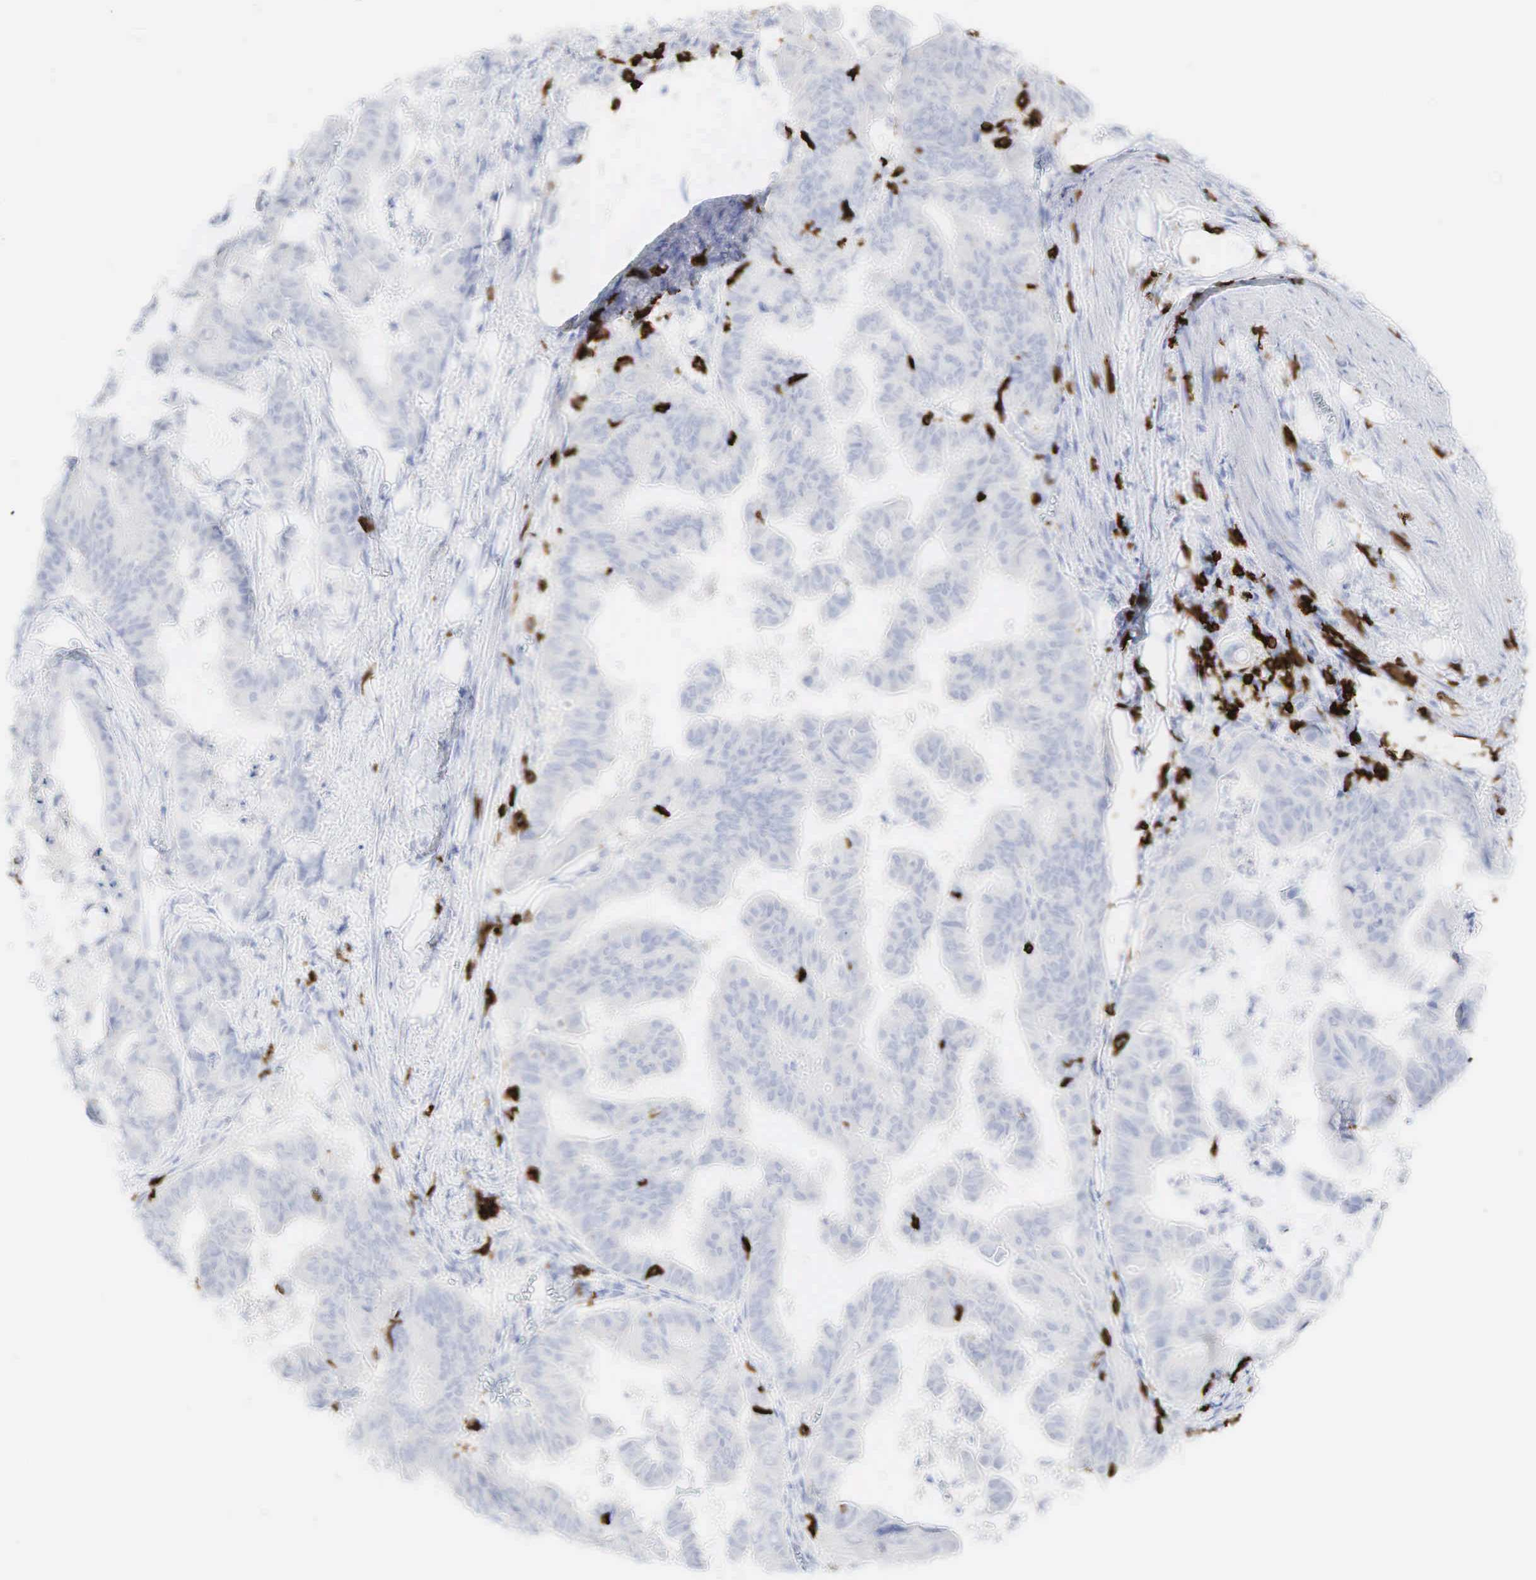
{"staining": {"intensity": "negative", "quantity": "none", "location": "none"}, "tissue": "stomach cancer", "cell_type": "Tumor cells", "image_type": "cancer", "snomed": [{"axis": "morphology", "description": "Adenocarcinoma, NOS"}, {"axis": "topography", "description": "Stomach, upper"}], "caption": "Stomach cancer stained for a protein using immunohistochemistry reveals no staining tumor cells.", "gene": "CD8A", "patient": {"sex": "male", "age": 80}}